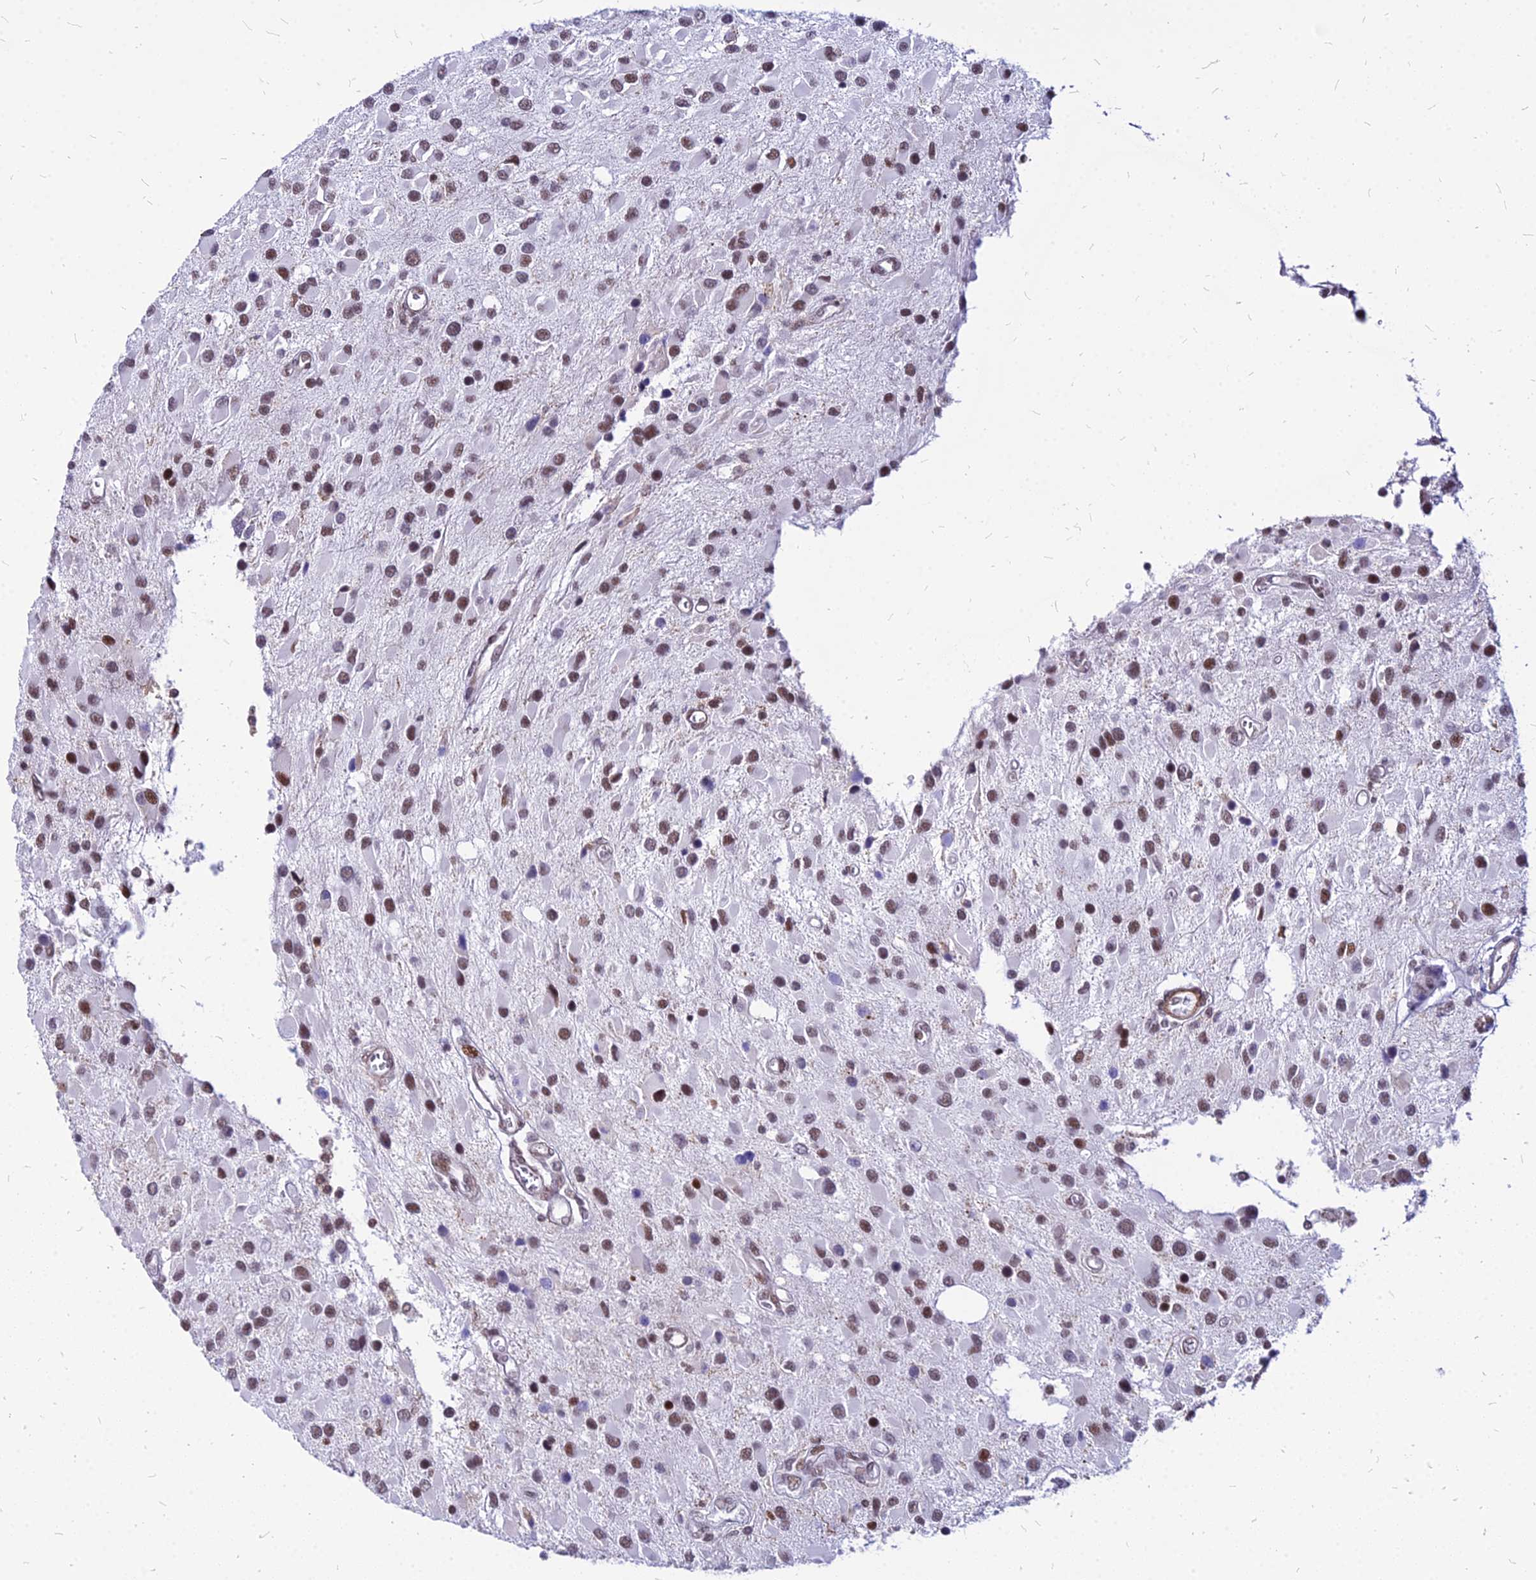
{"staining": {"intensity": "moderate", "quantity": ">75%", "location": "nuclear"}, "tissue": "glioma", "cell_type": "Tumor cells", "image_type": "cancer", "snomed": [{"axis": "morphology", "description": "Glioma, malignant, High grade"}, {"axis": "topography", "description": "Brain"}], "caption": "Tumor cells show medium levels of moderate nuclear positivity in approximately >75% of cells in high-grade glioma (malignant).", "gene": "FDX2", "patient": {"sex": "male", "age": 53}}